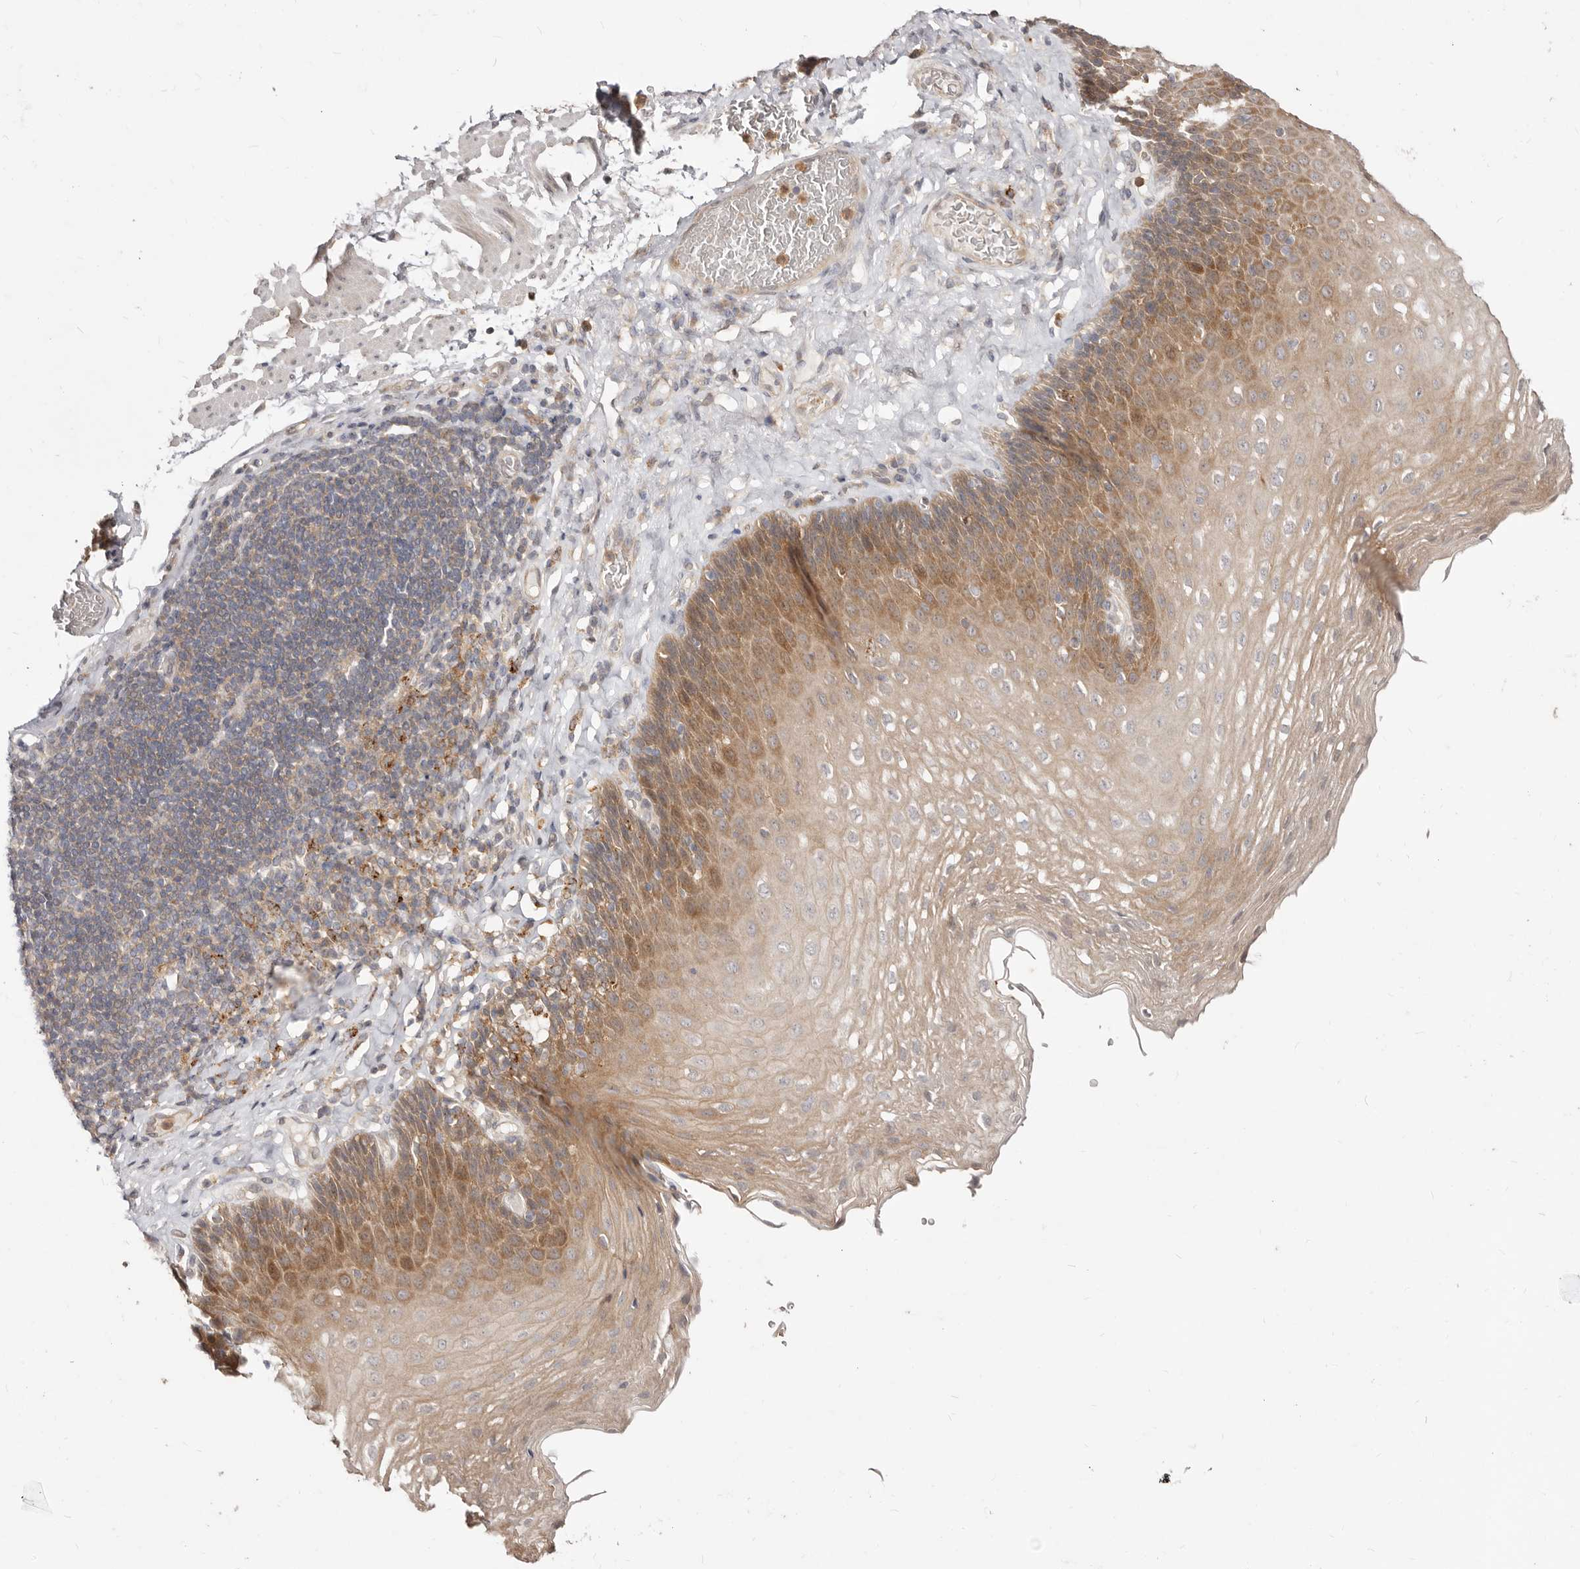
{"staining": {"intensity": "moderate", "quantity": "25%-75%", "location": "cytoplasmic/membranous"}, "tissue": "esophagus", "cell_type": "Squamous epithelial cells", "image_type": "normal", "snomed": [{"axis": "morphology", "description": "Normal tissue, NOS"}, {"axis": "topography", "description": "Esophagus"}], "caption": "Immunohistochemistry (IHC) photomicrograph of benign esophagus stained for a protein (brown), which demonstrates medium levels of moderate cytoplasmic/membranous staining in about 25%-75% of squamous epithelial cells.", "gene": "TC2N", "patient": {"sex": "female", "age": 66}}